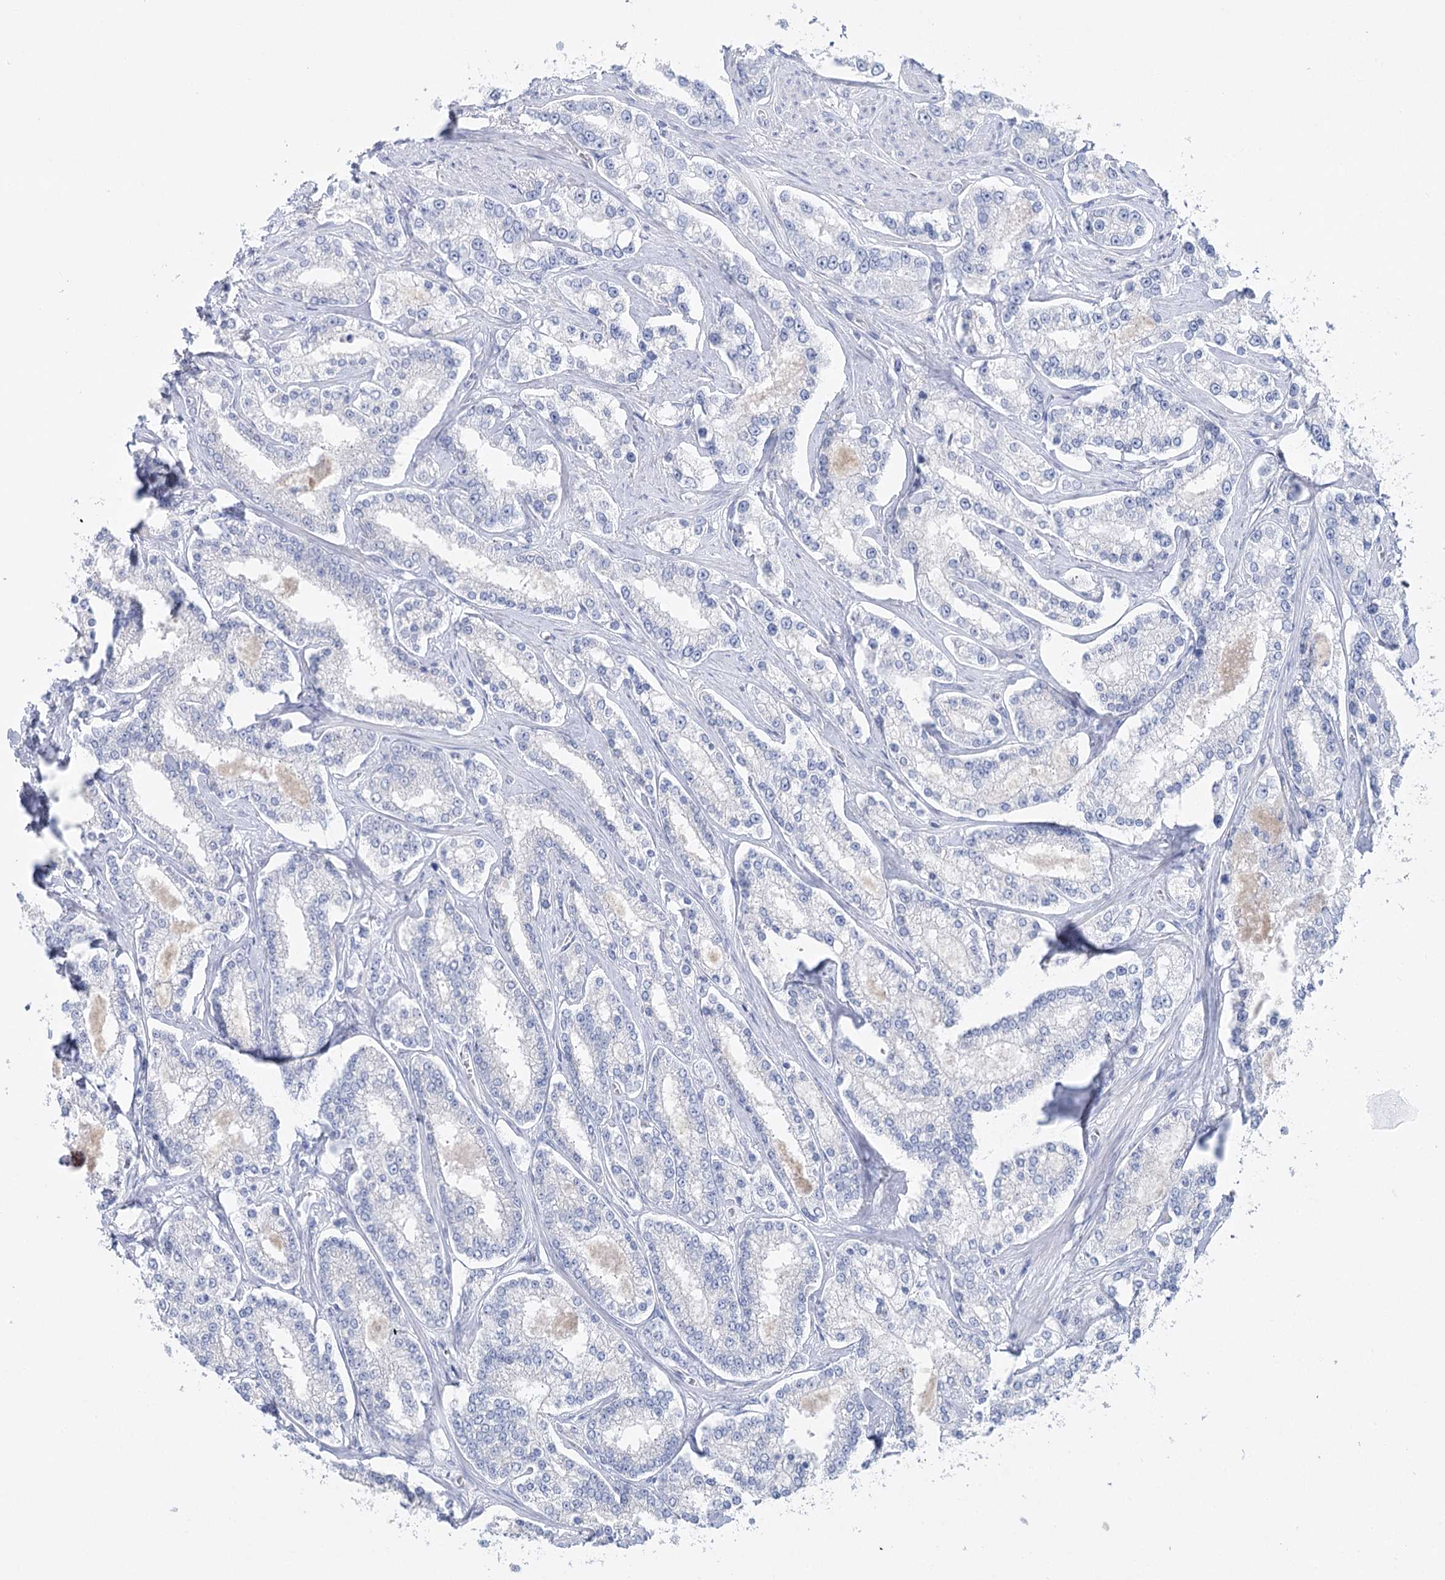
{"staining": {"intensity": "negative", "quantity": "none", "location": "none"}, "tissue": "prostate cancer", "cell_type": "Tumor cells", "image_type": "cancer", "snomed": [{"axis": "morphology", "description": "Normal tissue, NOS"}, {"axis": "morphology", "description": "Adenocarcinoma, High grade"}, {"axis": "topography", "description": "Prostate"}], "caption": "DAB immunohistochemical staining of prostate cancer (high-grade adenocarcinoma) demonstrates no significant staining in tumor cells.", "gene": "CSN3", "patient": {"sex": "male", "age": 83}}